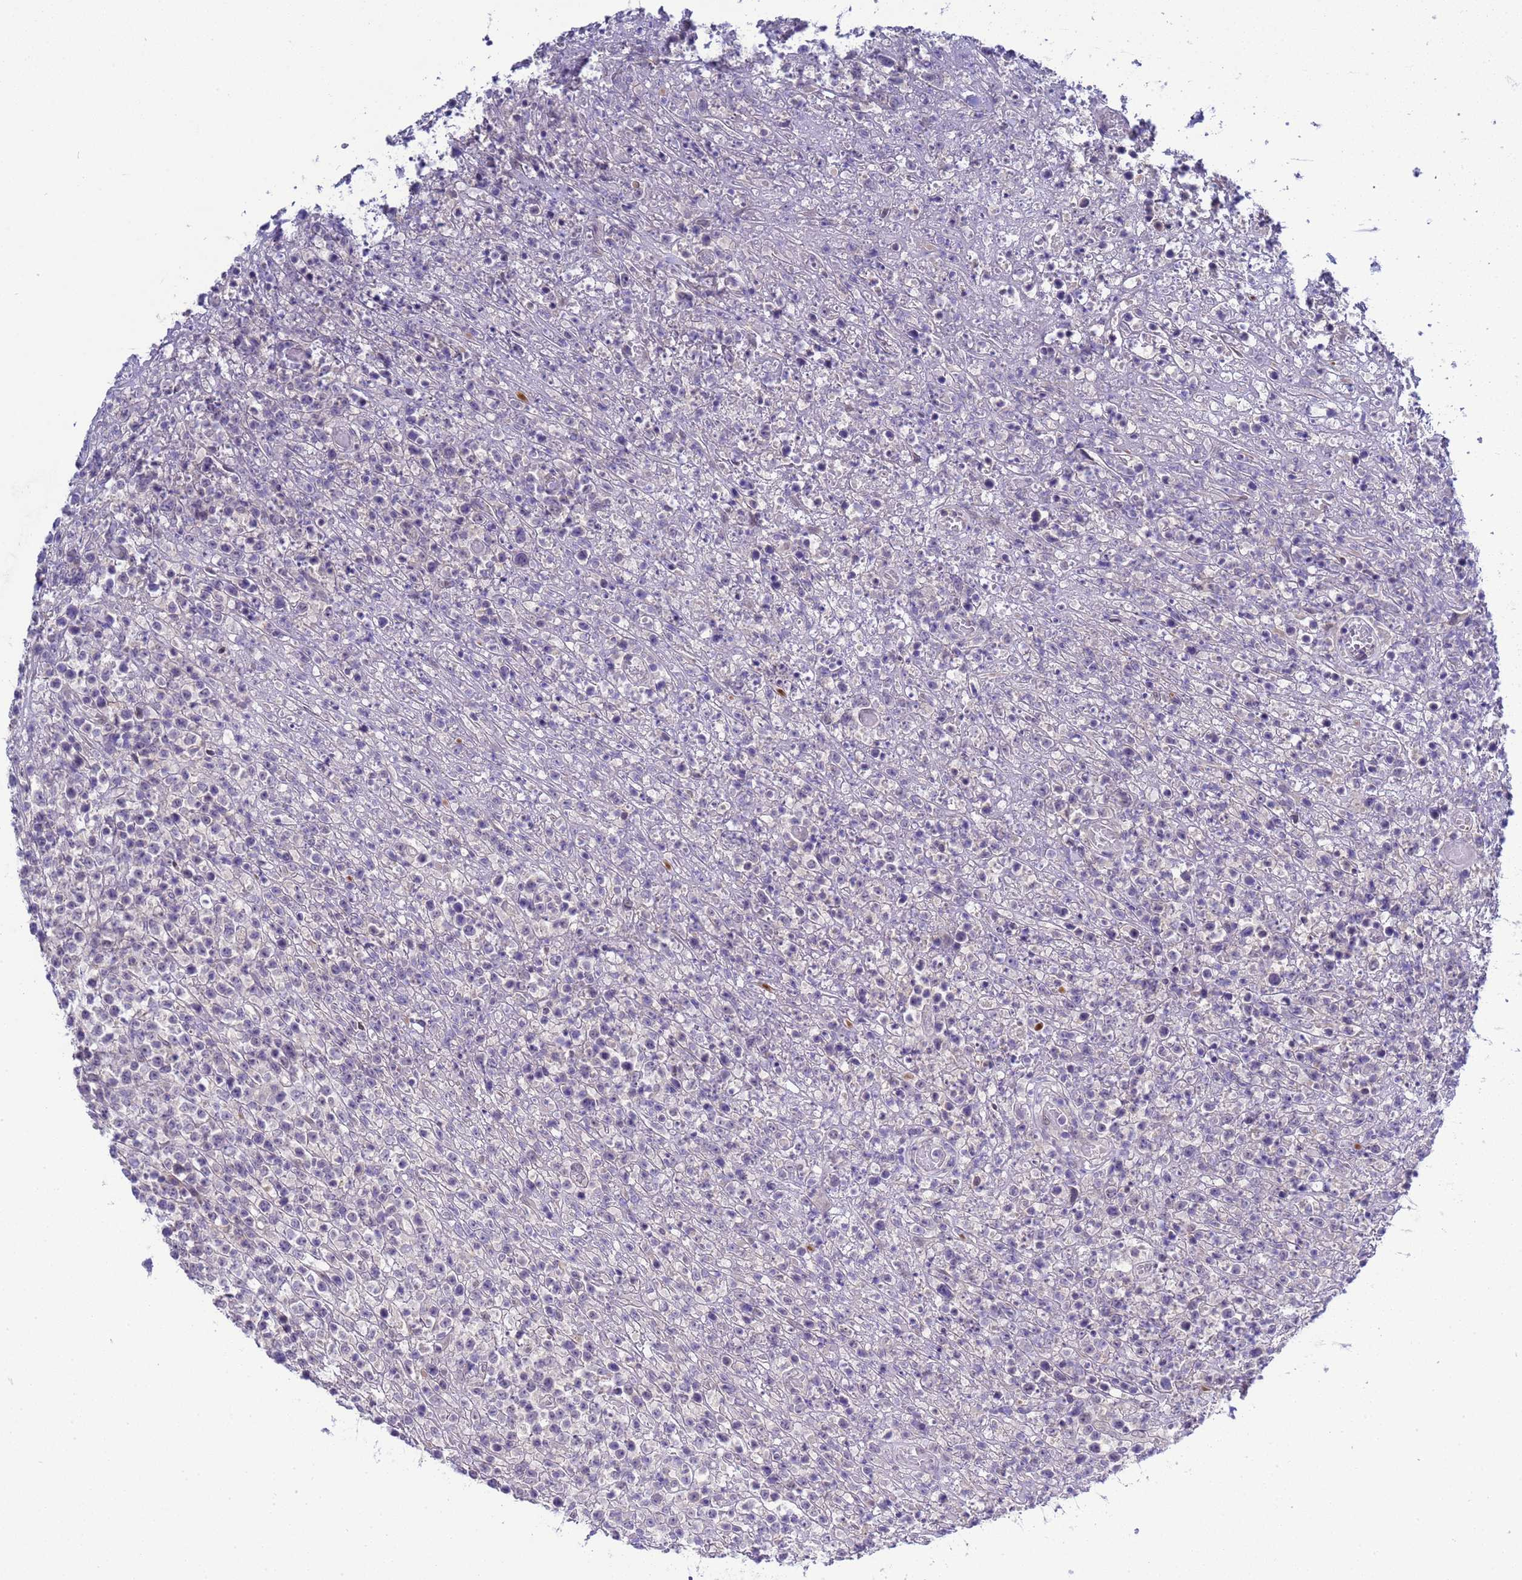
{"staining": {"intensity": "negative", "quantity": "none", "location": "none"}, "tissue": "lymphoma", "cell_type": "Tumor cells", "image_type": "cancer", "snomed": [{"axis": "morphology", "description": "Malignant lymphoma, non-Hodgkin's type, High grade"}, {"axis": "topography", "description": "Colon"}], "caption": "Tumor cells show no significant staining in lymphoma.", "gene": "TRMT10A", "patient": {"sex": "female", "age": 53}}